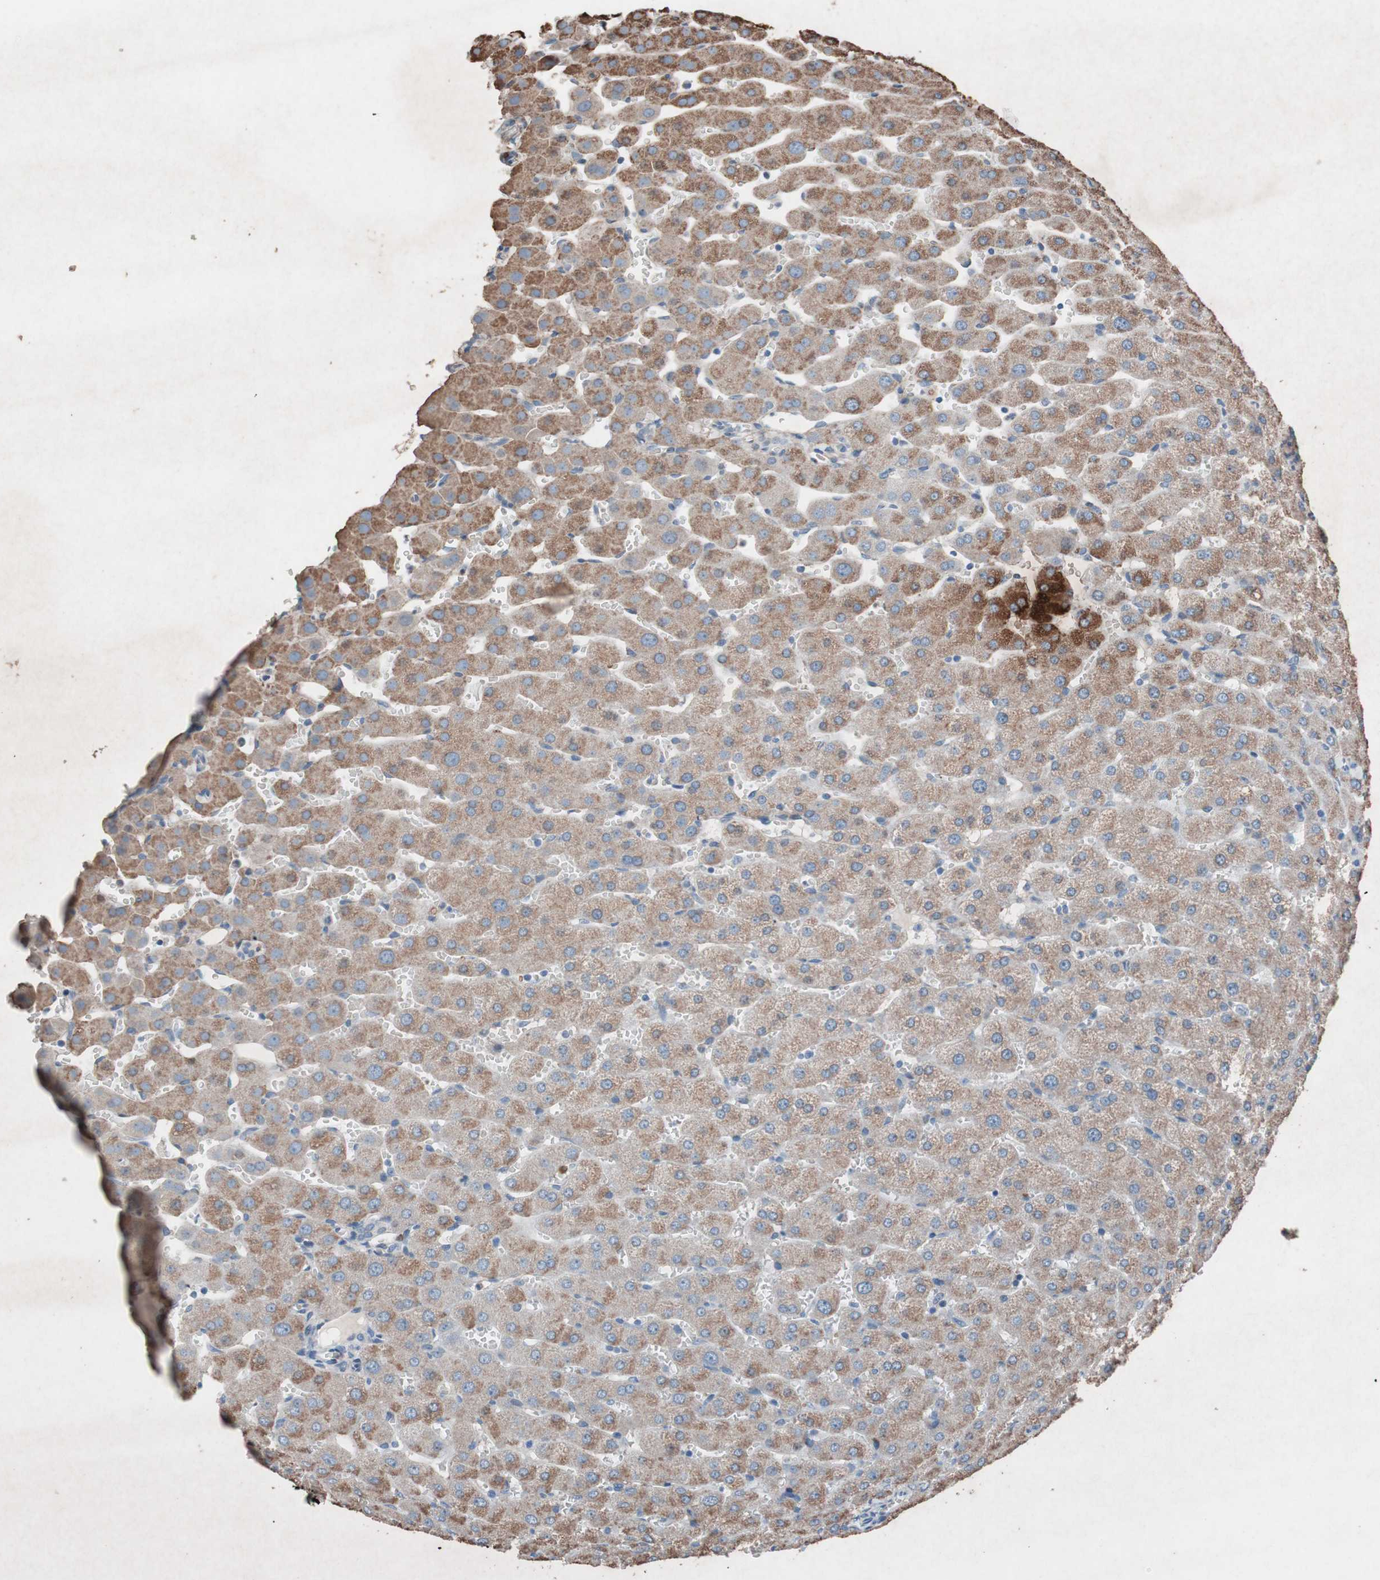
{"staining": {"intensity": "negative", "quantity": "none", "location": "none"}, "tissue": "liver", "cell_type": "Cholangiocytes", "image_type": "normal", "snomed": [{"axis": "morphology", "description": "Normal tissue, NOS"}, {"axis": "morphology", "description": "Fibrosis, NOS"}, {"axis": "topography", "description": "Liver"}], "caption": "A high-resolution image shows IHC staining of benign liver, which shows no significant positivity in cholangiocytes. (DAB (3,3'-diaminobenzidine) immunohistochemistry (IHC), high magnification).", "gene": "GRB7", "patient": {"sex": "female", "age": 29}}